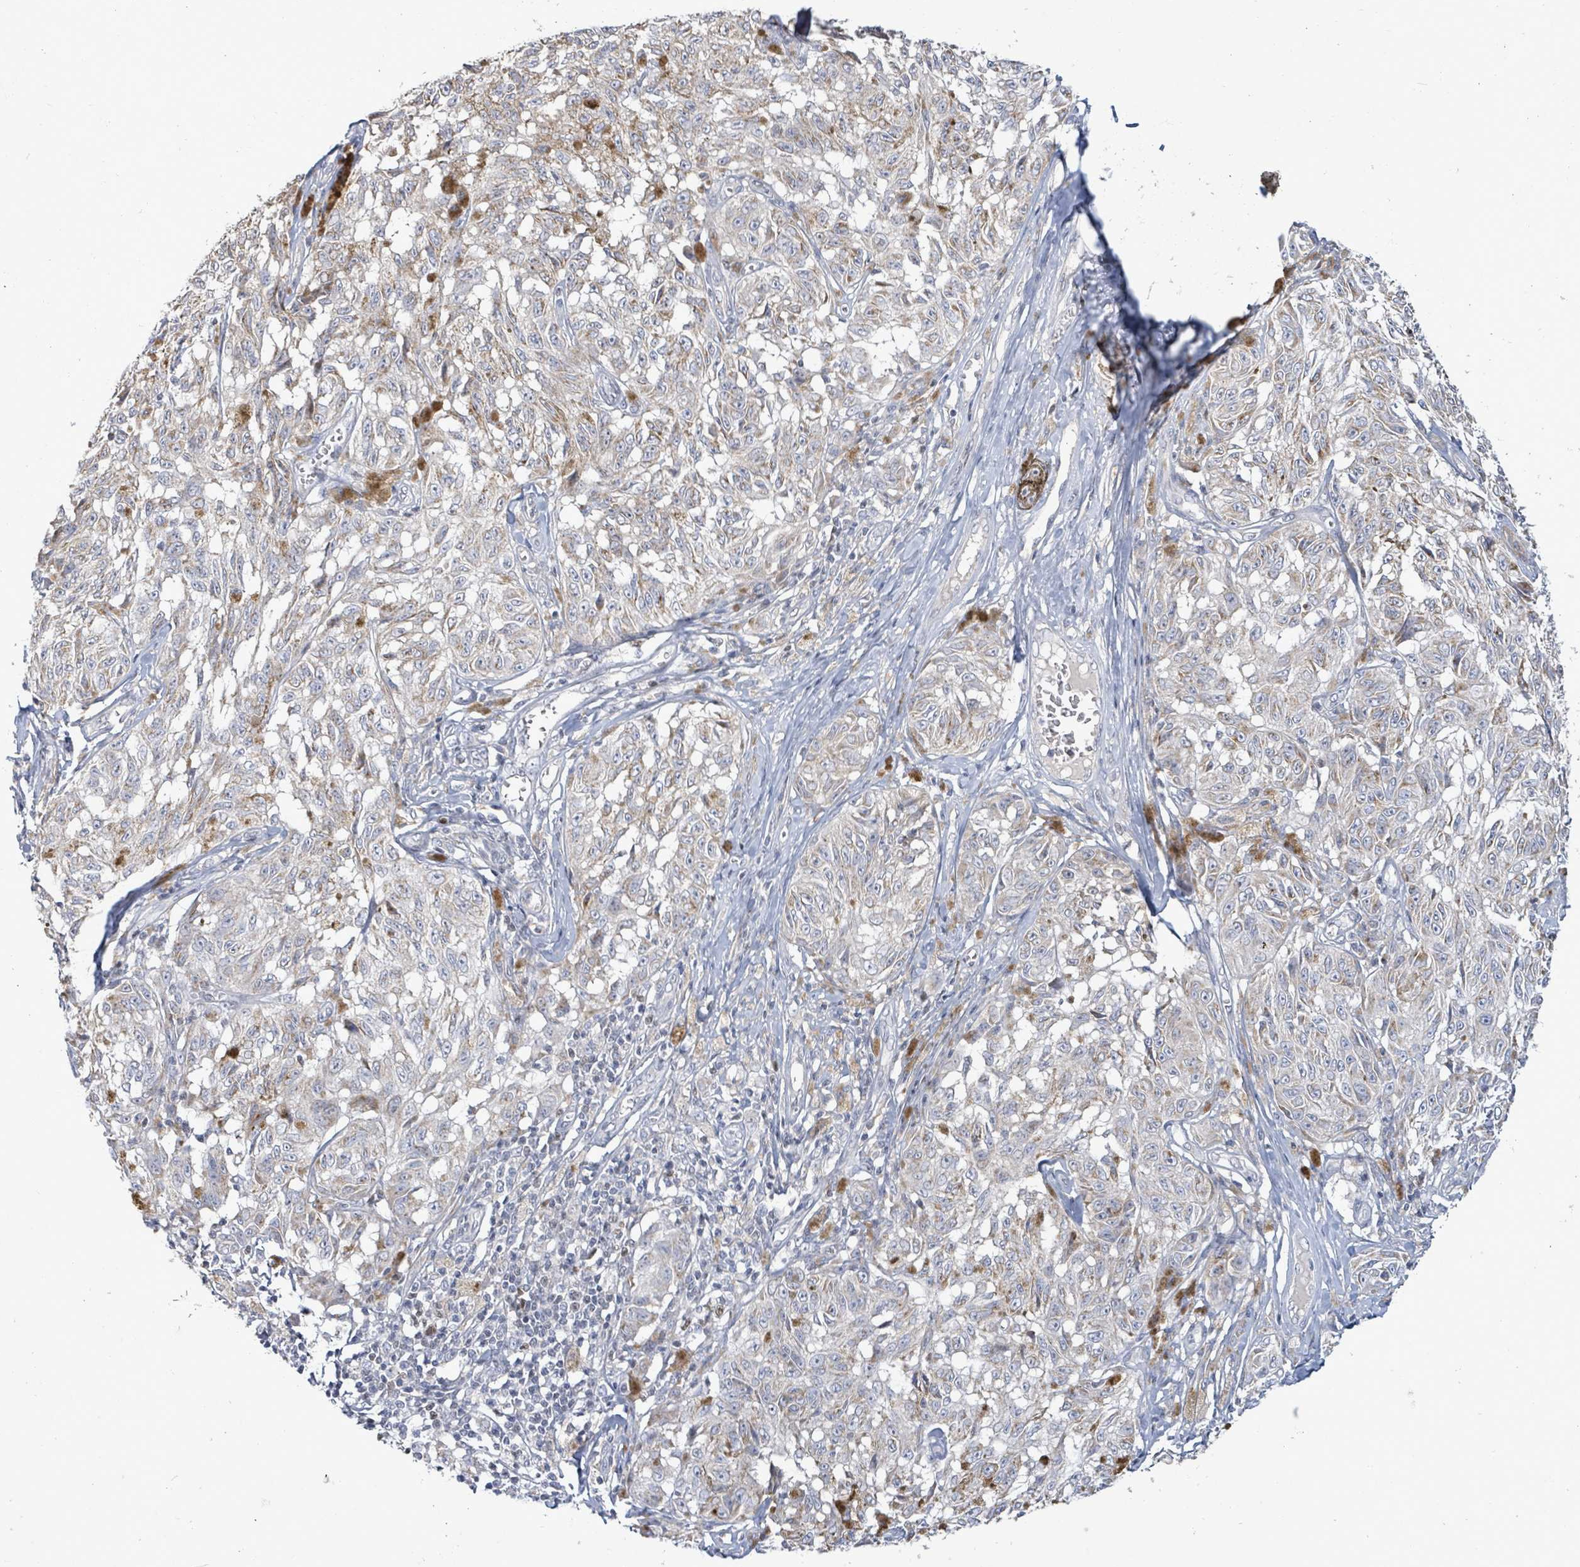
{"staining": {"intensity": "weak", "quantity": "25%-75%", "location": "cytoplasmic/membranous"}, "tissue": "melanoma", "cell_type": "Tumor cells", "image_type": "cancer", "snomed": [{"axis": "morphology", "description": "Malignant melanoma, NOS"}, {"axis": "topography", "description": "Skin"}], "caption": "Protein analysis of melanoma tissue shows weak cytoplasmic/membranous expression in approximately 25%-75% of tumor cells.", "gene": "ZFPM1", "patient": {"sex": "male", "age": 68}}